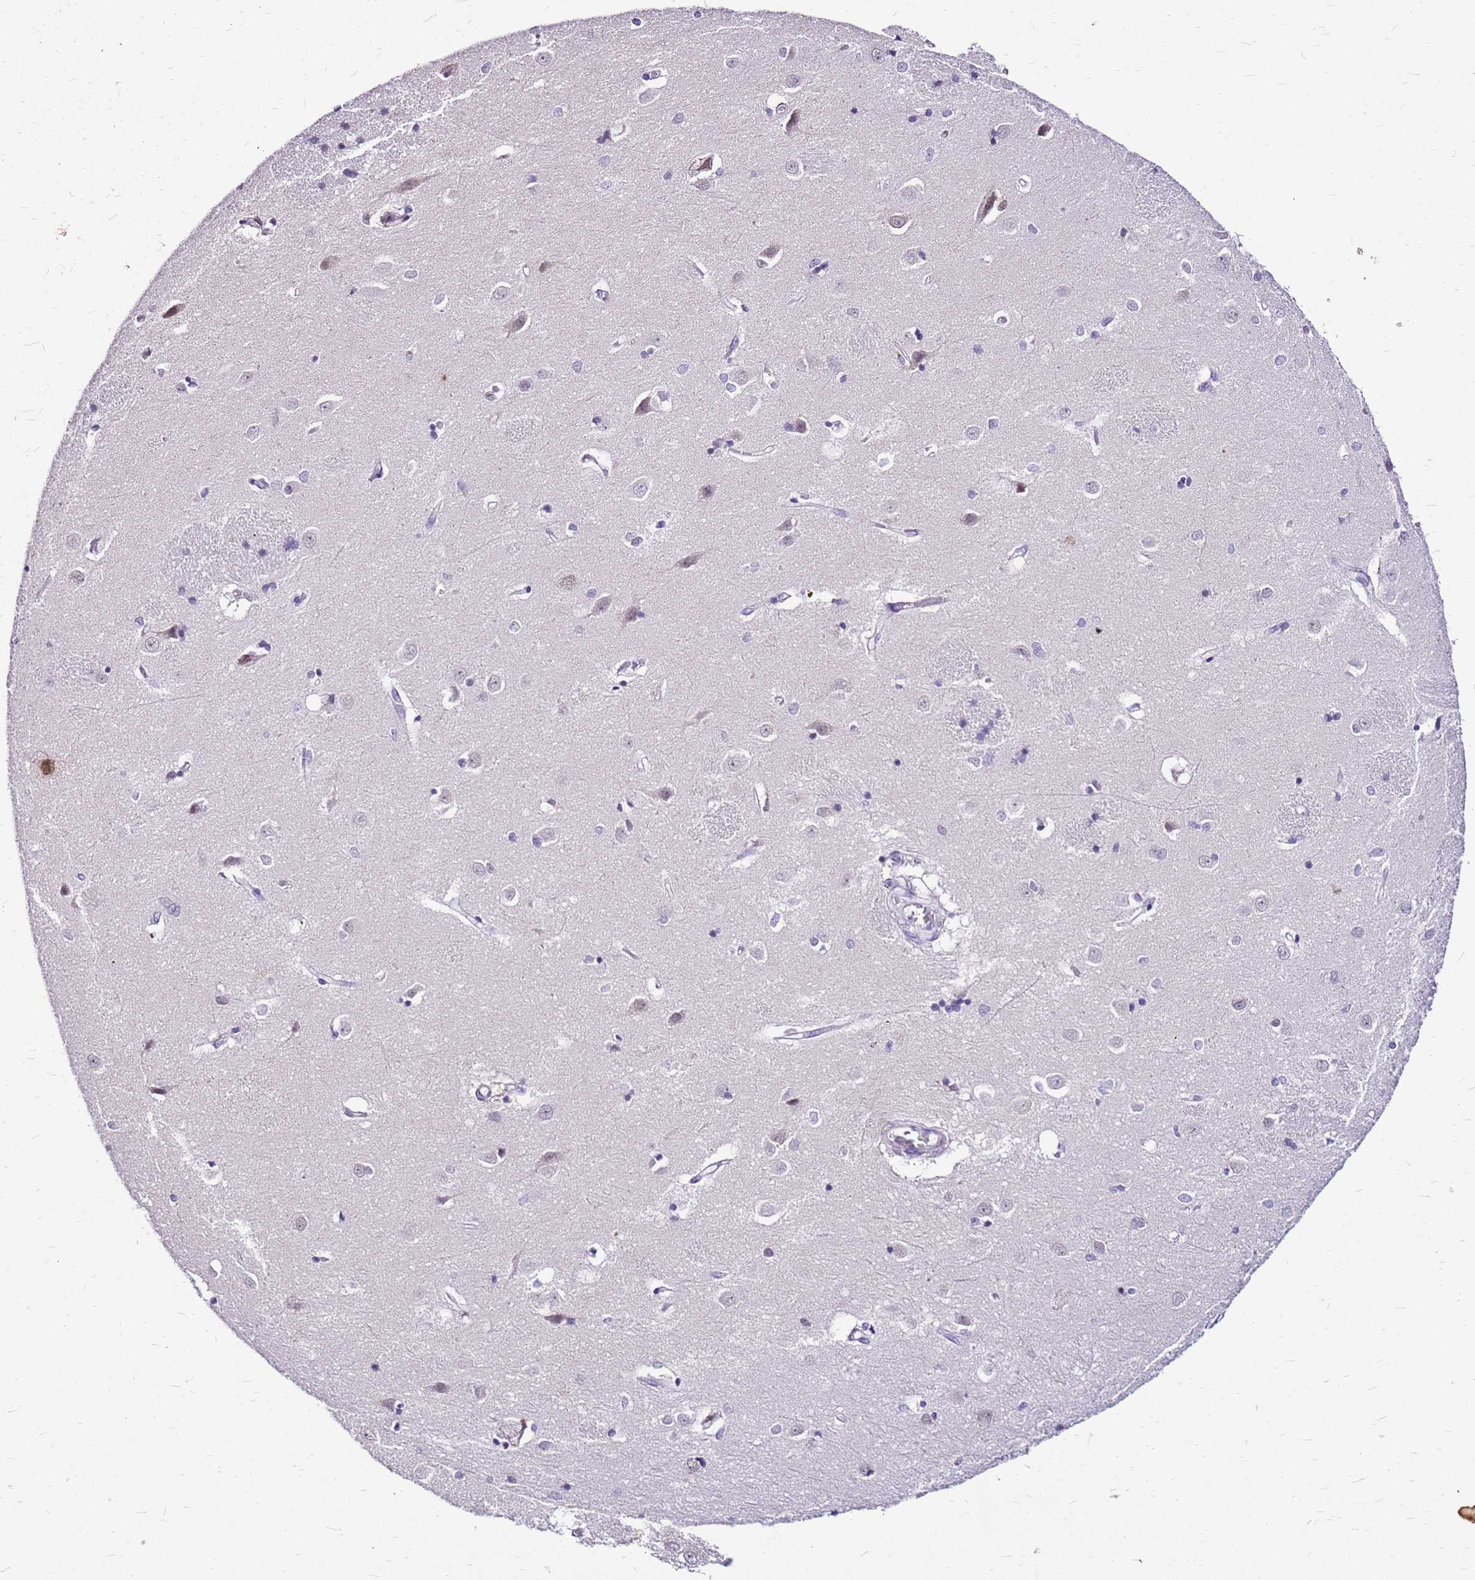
{"staining": {"intensity": "negative", "quantity": "none", "location": "none"}, "tissue": "caudate", "cell_type": "Glial cells", "image_type": "normal", "snomed": [{"axis": "morphology", "description": "Normal tissue, NOS"}, {"axis": "topography", "description": "Lateral ventricle wall"}], "caption": "Immunohistochemistry (IHC) histopathology image of unremarkable caudate: caudate stained with DAB (3,3'-diaminobenzidine) displays no significant protein expression in glial cells.", "gene": "ALDH1A3", "patient": {"sex": "male", "age": 37}}